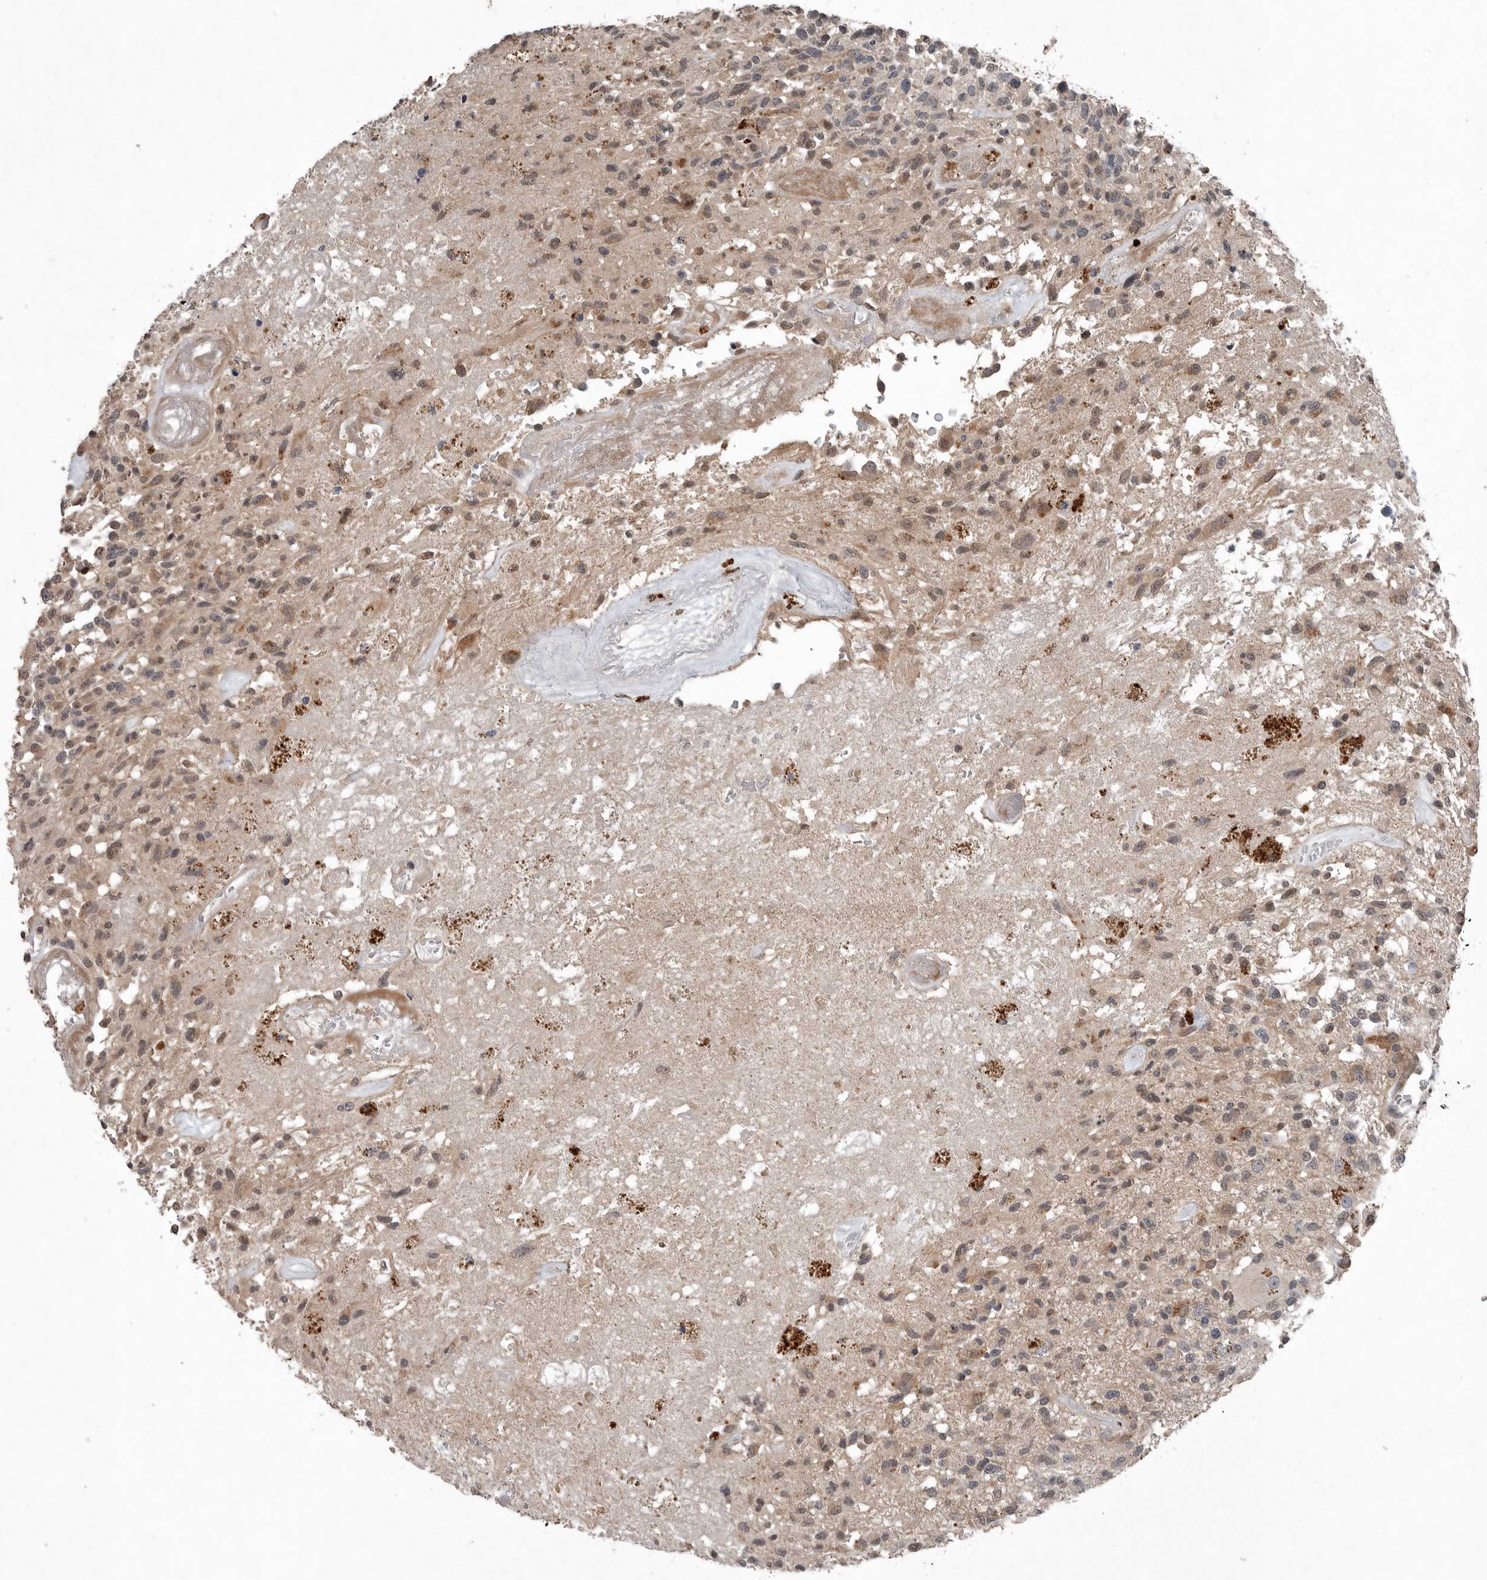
{"staining": {"intensity": "weak", "quantity": "25%-75%", "location": "cytoplasmic/membranous"}, "tissue": "glioma", "cell_type": "Tumor cells", "image_type": "cancer", "snomed": [{"axis": "morphology", "description": "Glioma, malignant, High grade"}, {"axis": "morphology", "description": "Glioblastoma, NOS"}, {"axis": "topography", "description": "Brain"}], "caption": "This is a micrograph of immunohistochemistry staining of glioblastoma, which shows weak staining in the cytoplasmic/membranous of tumor cells.", "gene": "SCP2", "patient": {"sex": "male", "age": 60}}